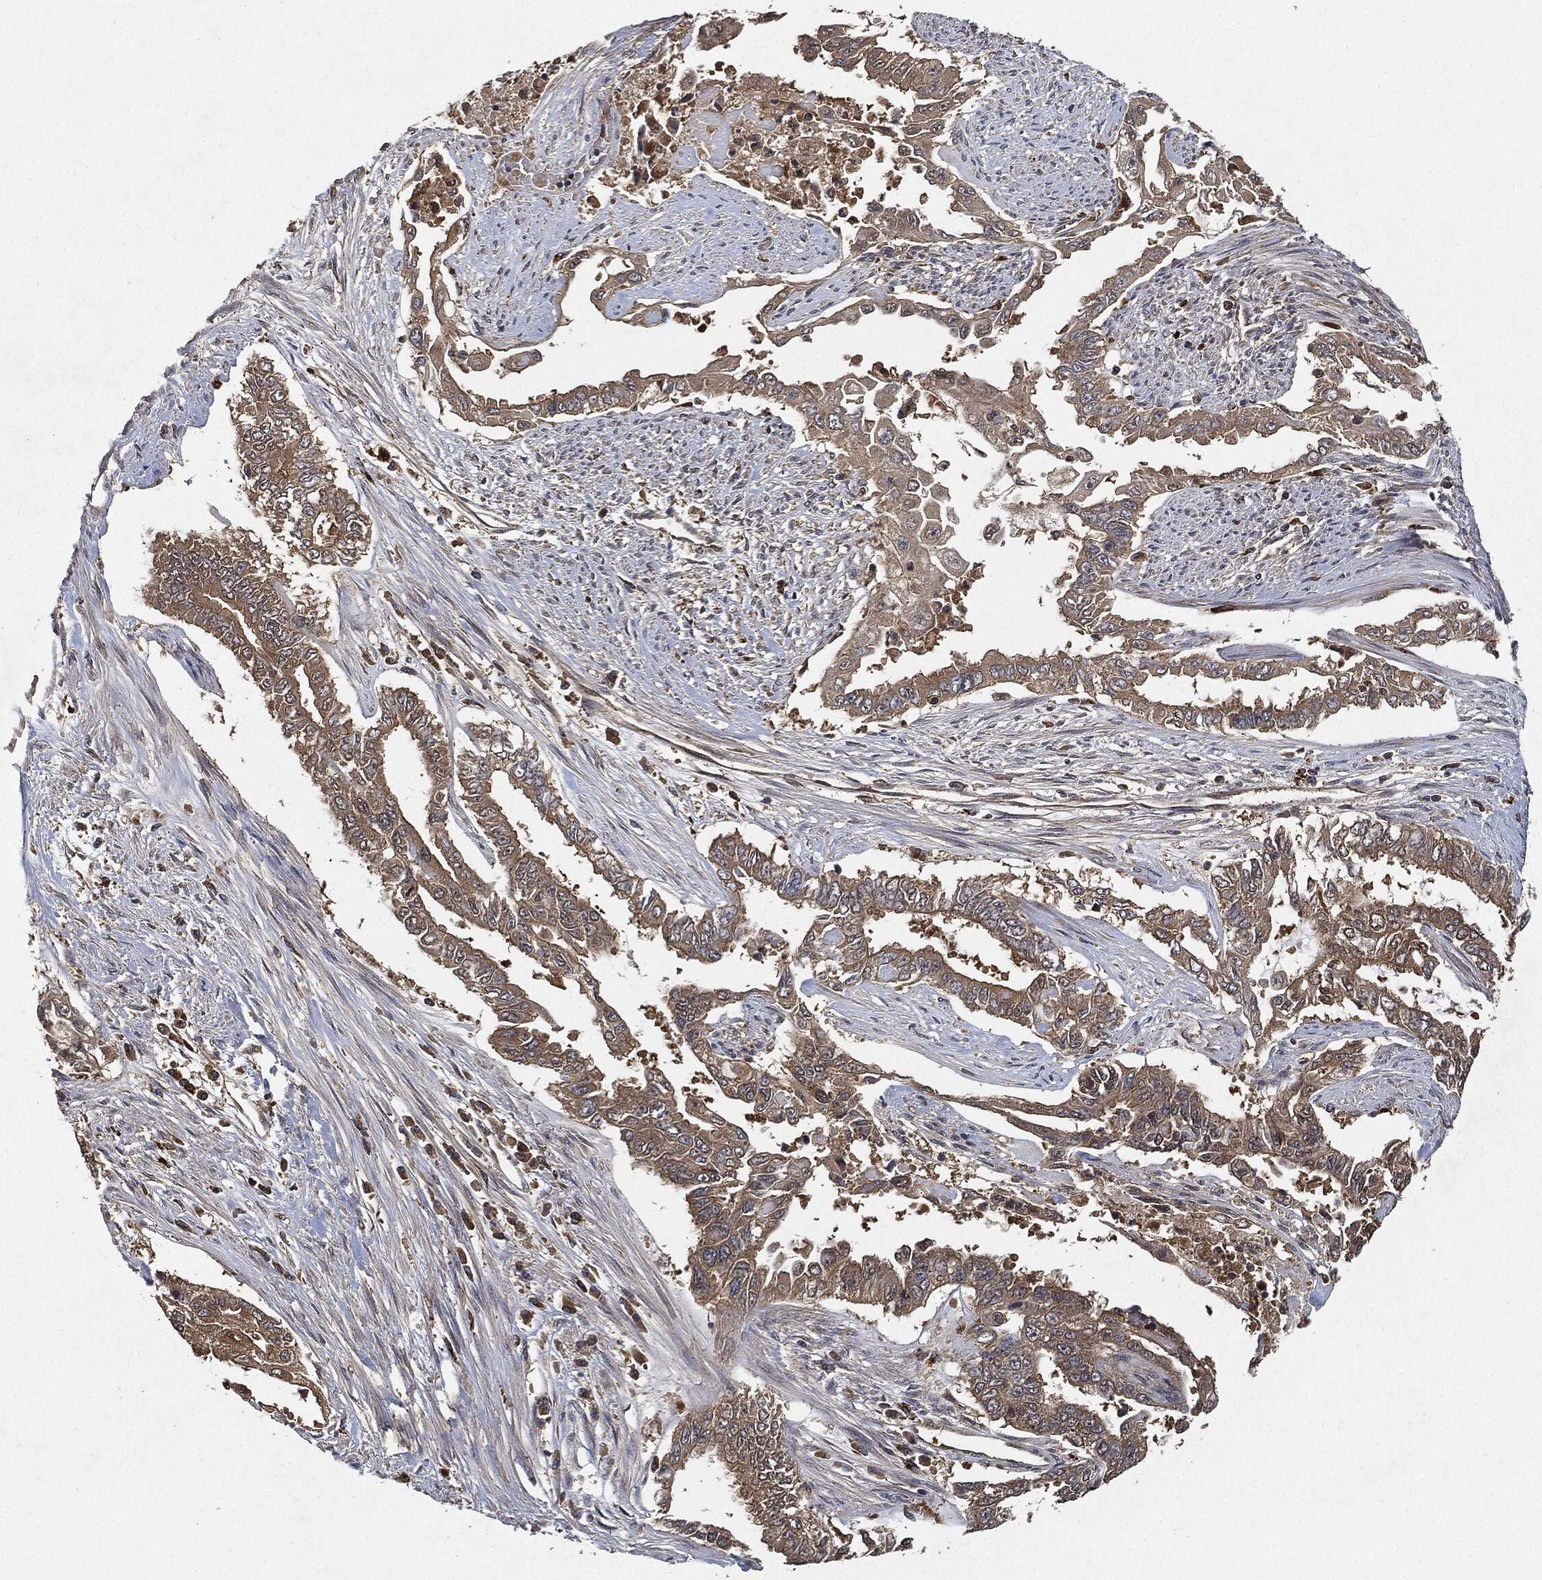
{"staining": {"intensity": "weak", "quantity": ">75%", "location": "cytoplasmic/membranous"}, "tissue": "endometrial cancer", "cell_type": "Tumor cells", "image_type": "cancer", "snomed": [{"axis": "morphology", "description": "Adenocarcinoma, NOS"}, {"axis": "topography", "description": "Uterus"}], "caption": "Immunohistochemical staining of human endometrial cancer (adenocarcinoma) shows low levels of weak cytoplasmic/membranous protein positivity in about >75% of tumor cells.", "gene": "BRAF", "patient": {"sex": "female", "age": 59}}